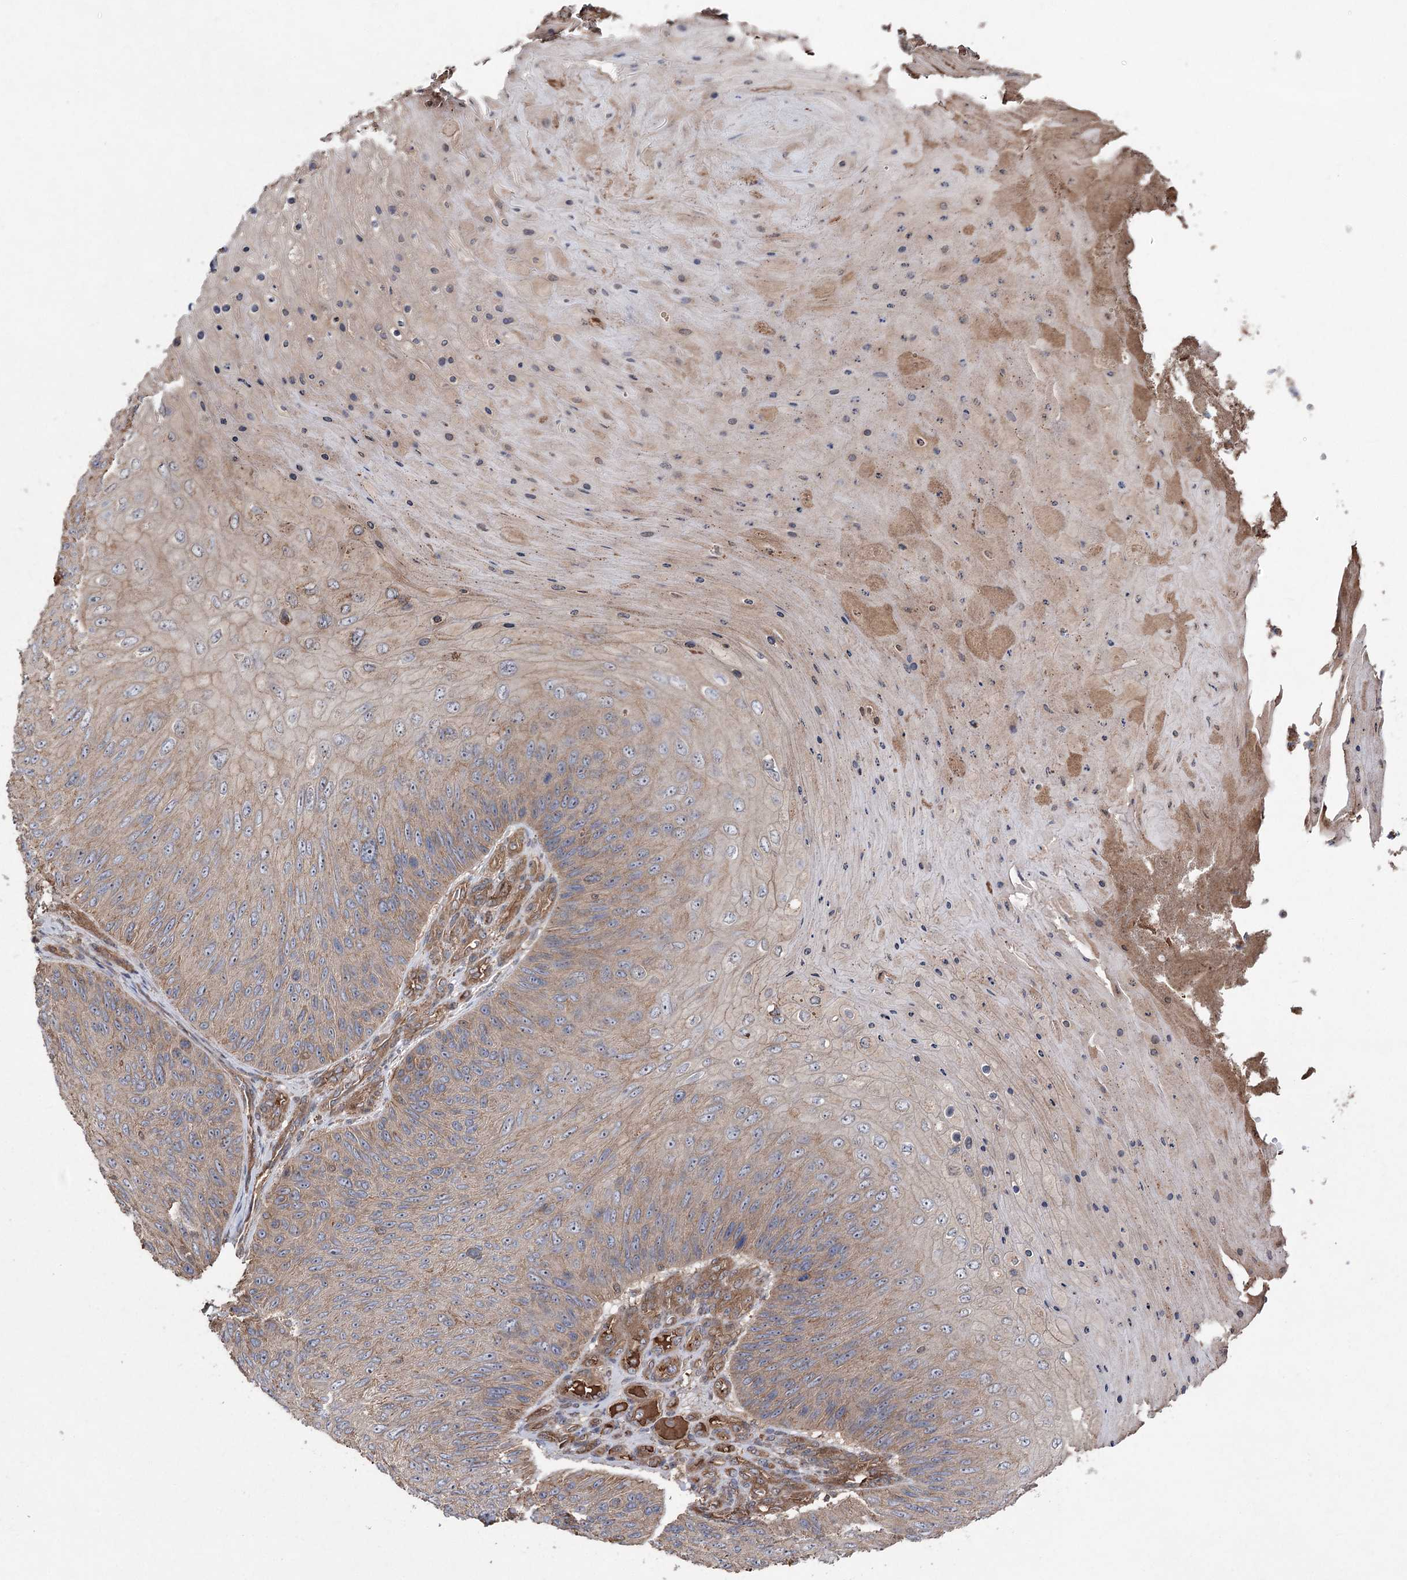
{"staining": {"intensity": "weak", "quantity": ">75%", "location": "cytoplasmic/membranous"}, "tissue": "skin cancer", "cell_type": "Tumor cells", "image_type": "cancer", "snomed": [{"axis": "morphology", "description": "Squamous cell carcinoma, NOS"}, {"axis": "topography", "description": "Skin"}], "caption": "A brown stain labels weak cytoplasmic/membranous staining of a protein in skin cancer (squamous cell carcinoma) tumor cells.", "gene": "LARS2", "patient": {"sex": "female", "age": 88}}